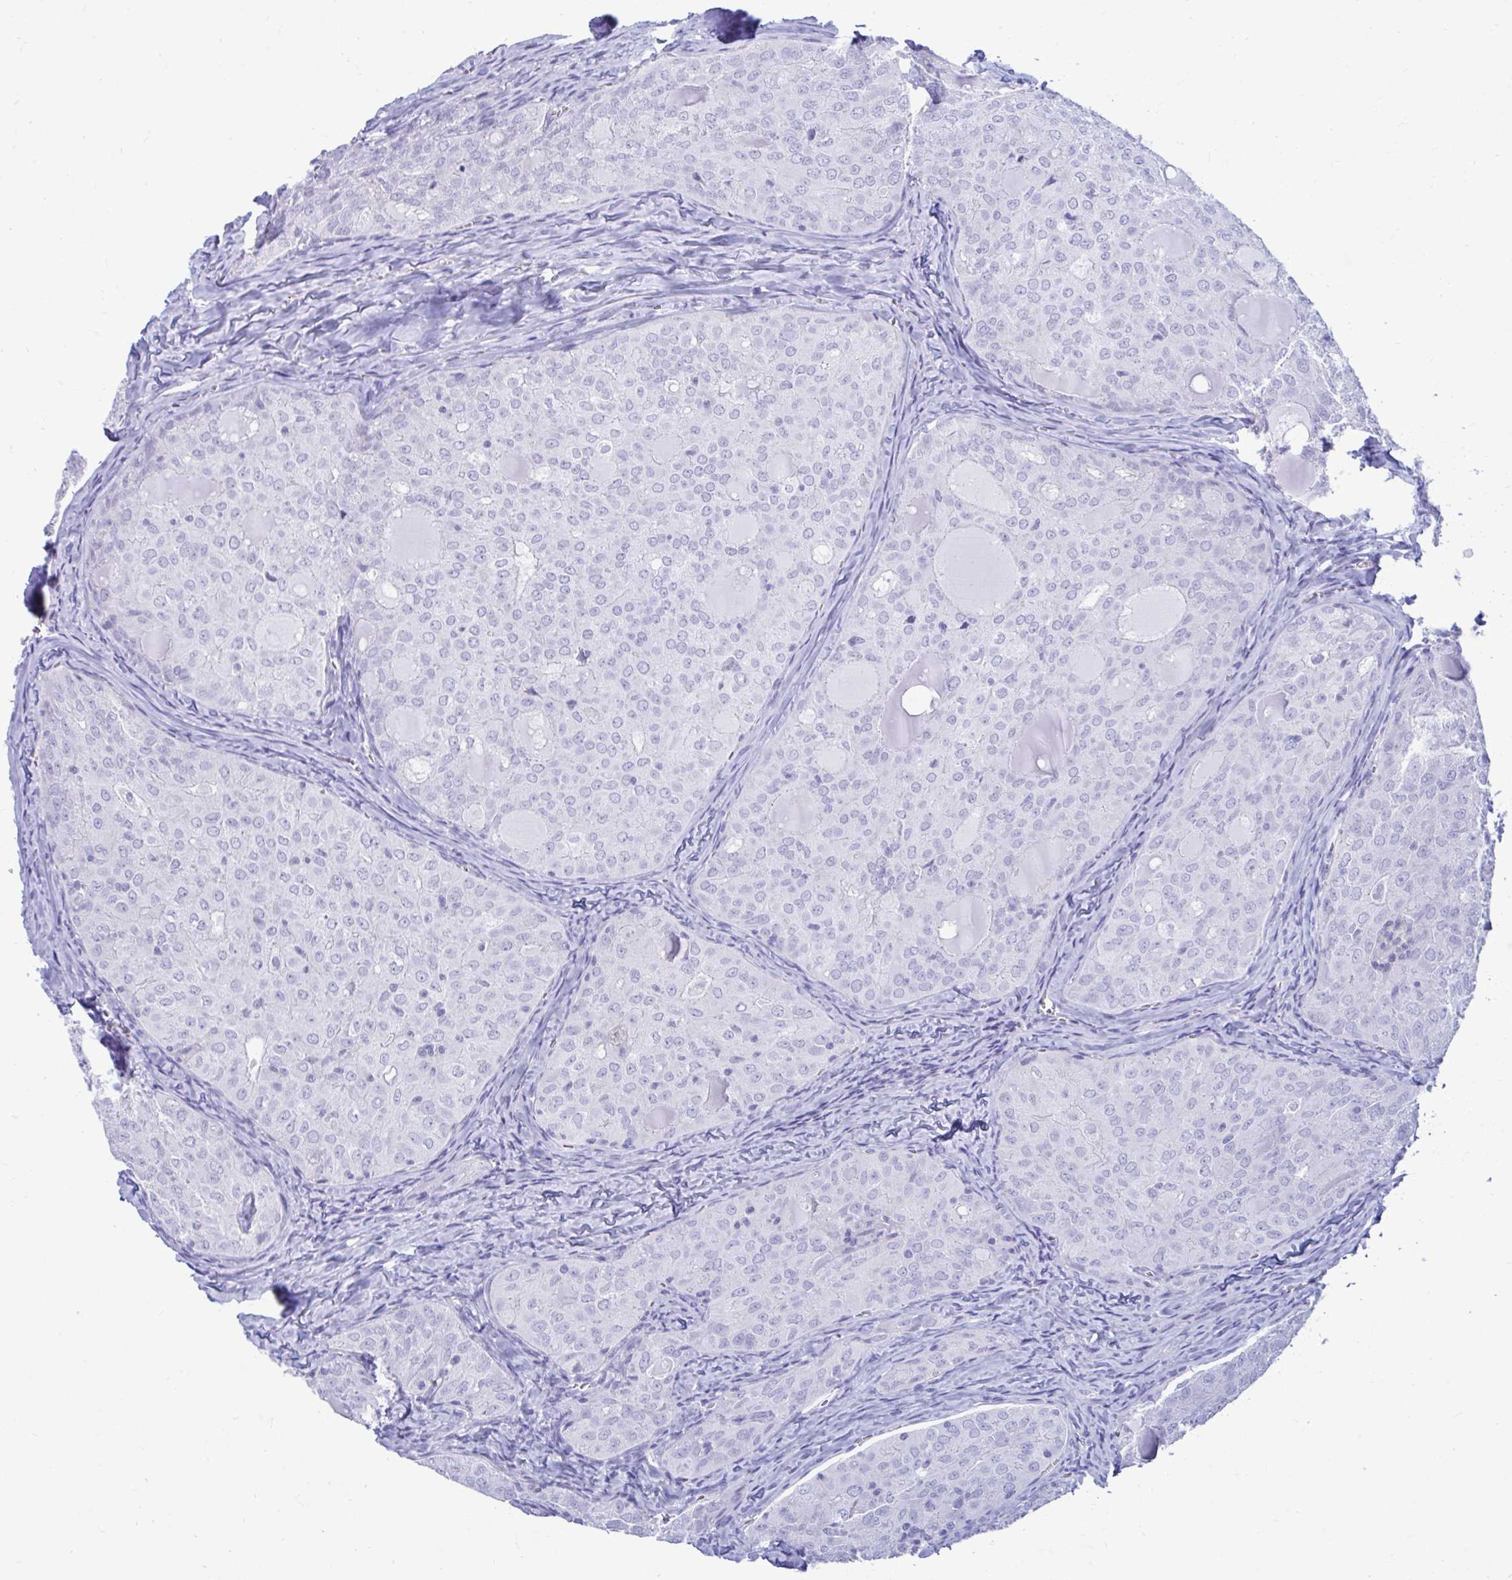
{"staining": {"intensity": "negative", "quantity": "none", "location": "none"}, "tissue": "thyroid cancer", "cell_type": "Tumor cells", "image_type": "cancer", "snomed": [{"axis": "morphology", "description": "Follicular adenoma carcinoma, NOS"}, {"axis": "topography", "description": "Thyroid gland"}], "caption": "Thyroid follicular adenoma carcinoma was stained to show a protein in brown. There is no significant expression in tumor cells.", "gene": "SHISA8", "patient": {"sex": "male", "age": 75}}